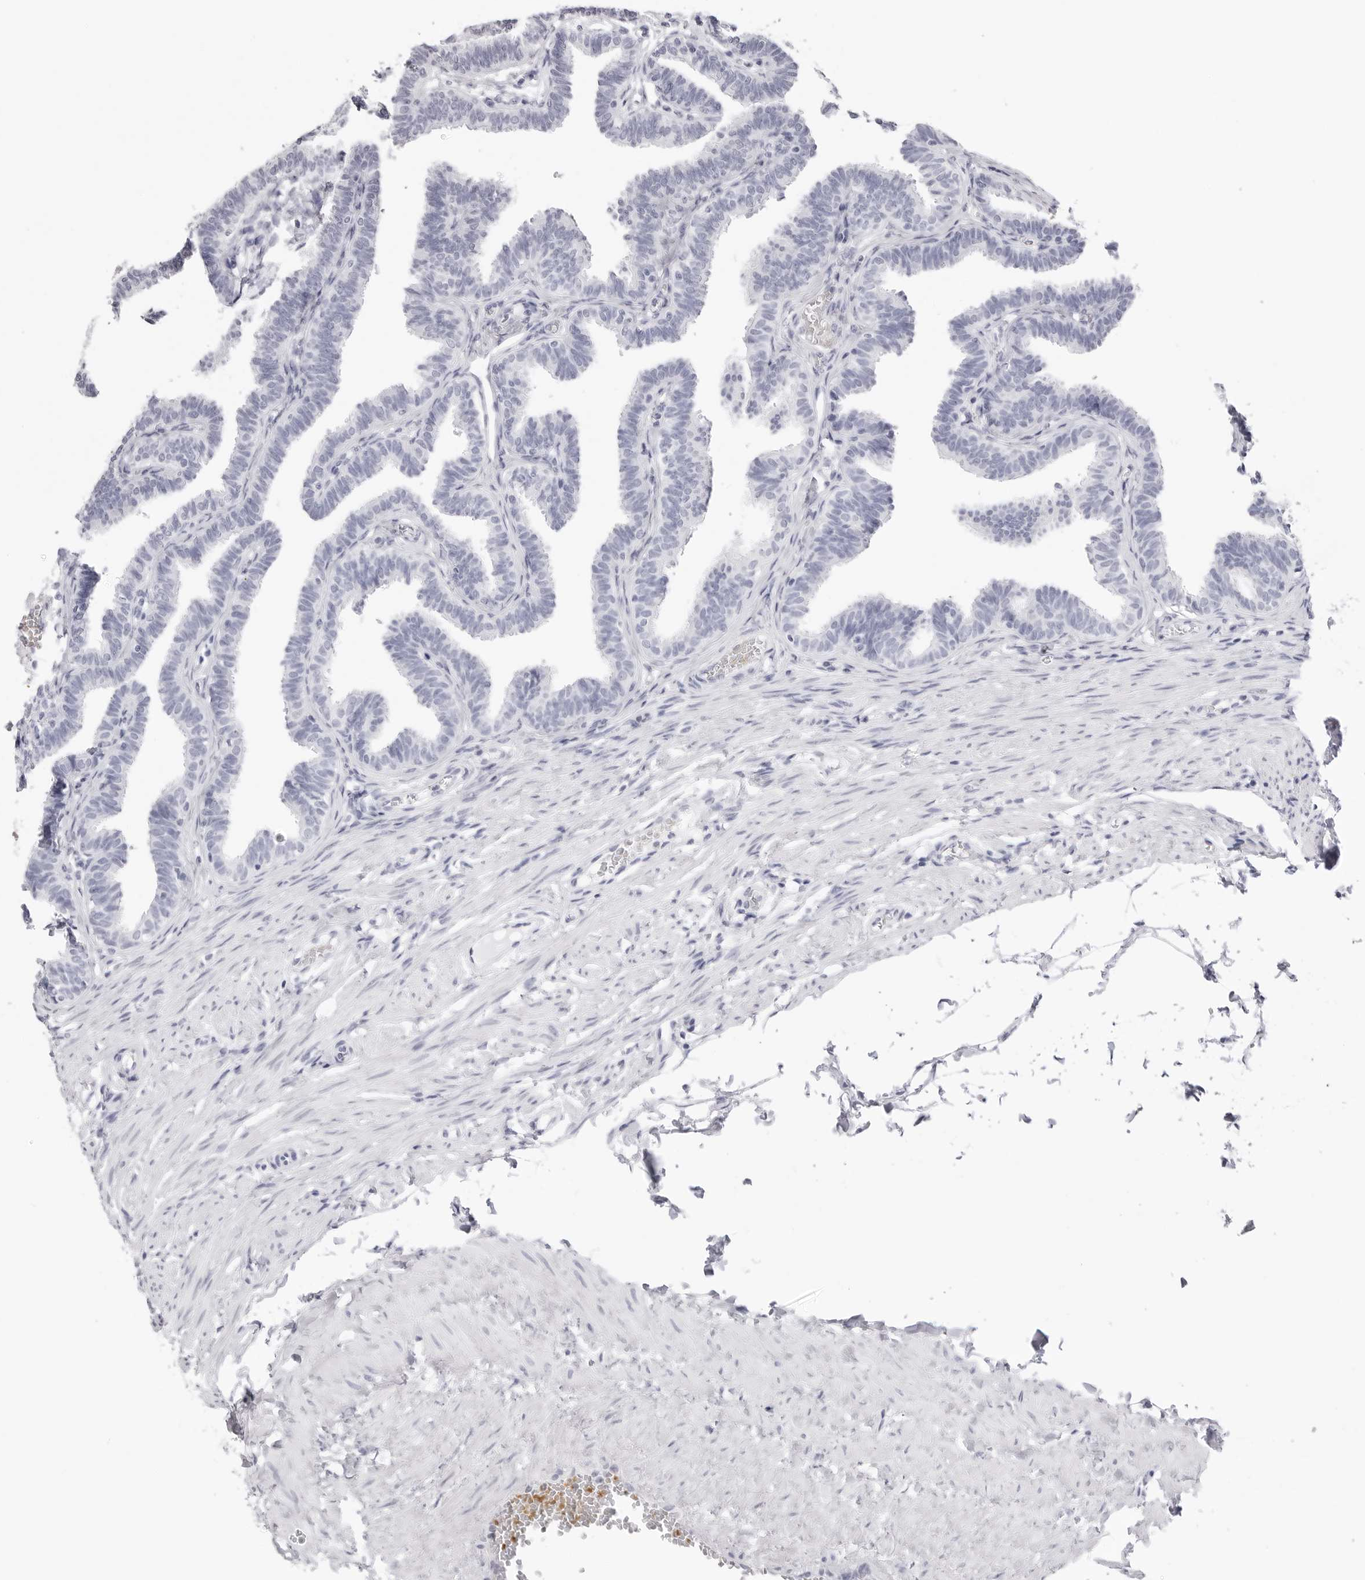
{"staining": {"intensity": "negative", "quantity": "none", "location": "none"}, "tissue": "fallopian tube", "cell_type": "Glandular cells", "image_type": "normal", "snomed": [{"axis": "morphology", "description": "Normal tissue, NOS"}, {"axis": "topography", "description": "Fallopian tube"}, {"axis": "topography", "description": "Ovary"}], "caption": "Fallopian tube was stained to show a protein in brown. There is no significant positivity in glandular cells. (IHC, brightfield microscopy, high magnification).", "gene": "TSSK1B", "patient": {"sex": "female", "age": 23}}